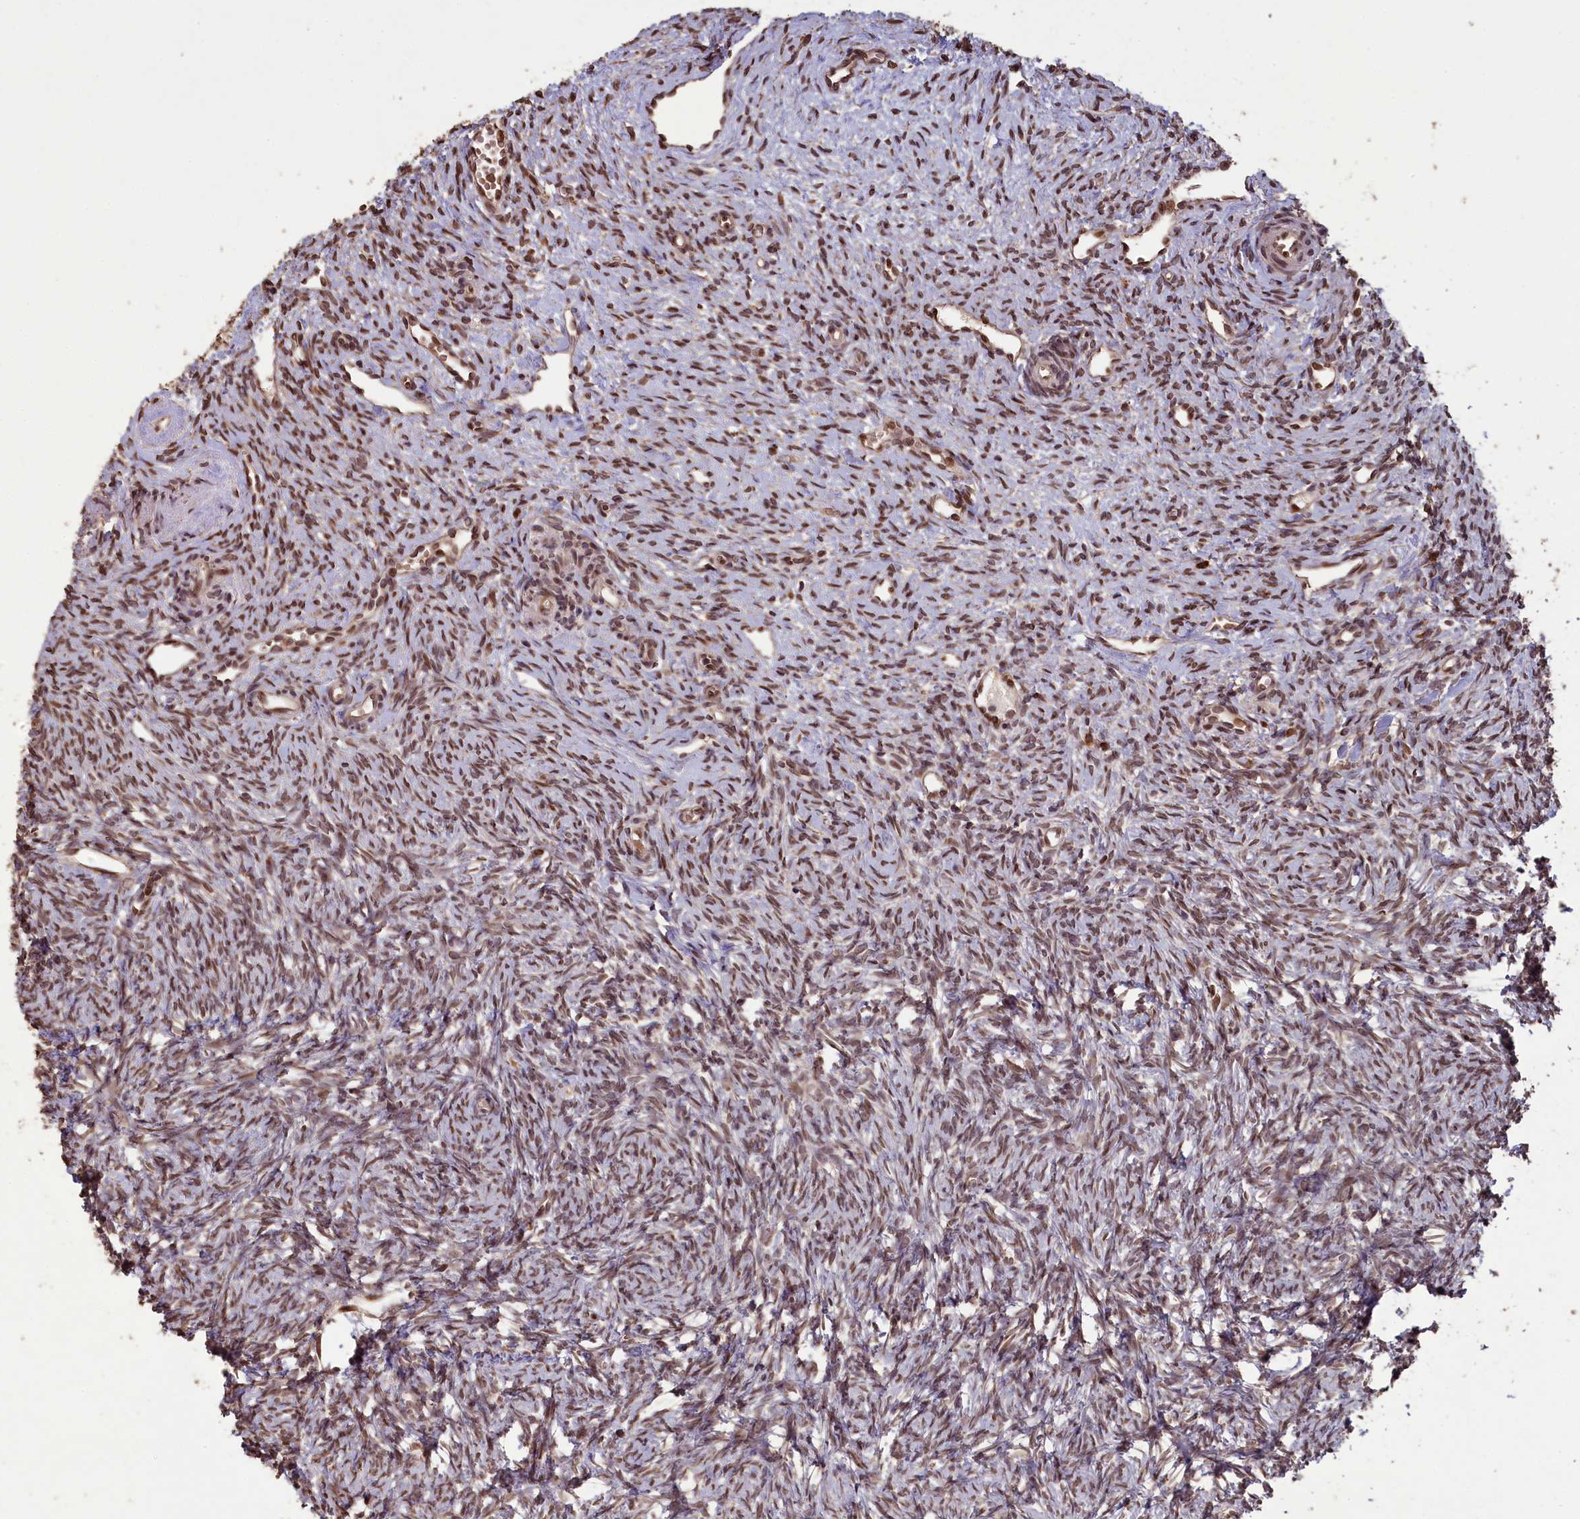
{"staining": {"intensity": "moderate", "quantity": ">75%", "location": "cytoplasmic/membranous"}, "tissue": "ovary", "cell_type": "Follicle cells", "image_type": "normal", "snomed": [{"axis": "morphology", "description": "Normal tissue, NOS"}, {"axis": "topography", "description": "Ovary"}], "caption": "An image showing moderate cytoplasmic/membranous expression in about >75% of follicle cells in benign ovary, as visualized by brown immunohistochemical staining.", "gene": "SLC38A7", "patient": {"sex": "female", "age": 51}}